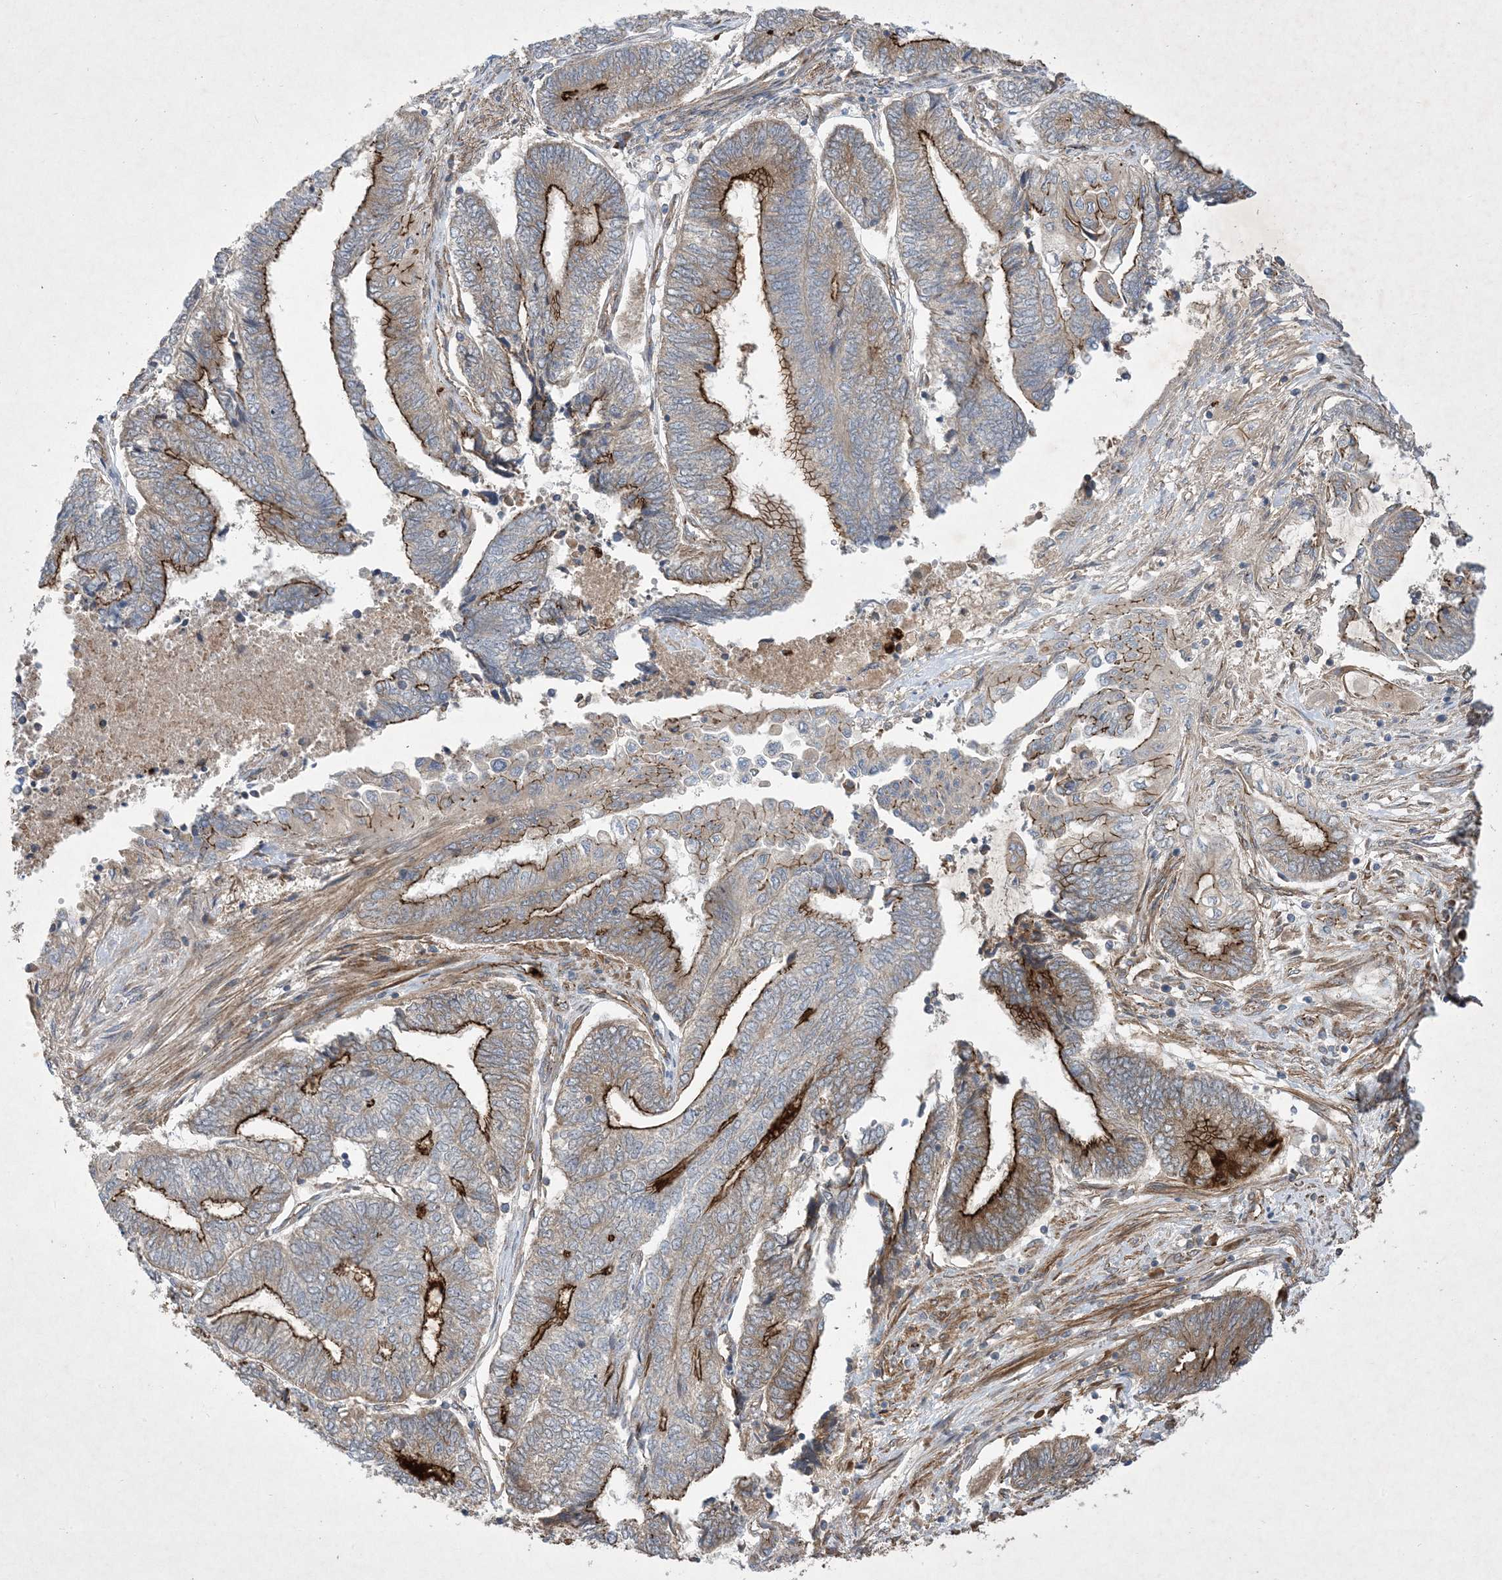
{"staining": {"intensity": "strong", "quantity": "25%-75%", "location": "cytoplasmic/membranous"}, "tissue": "endometrial cancer", "cell_type": "Tumor cells", "image_type": "cancer", "snomed": [{"axis": "morphology", "description": "Adenocarcinoma, NOS"}, {"axis": "topography", "description": "Uterus"}, {"axis": "topography", "description": "Endometrium"}], "caption": "Human endometrial cancer (adenocarcinoma) stained with a protein marker exhibits strong staining in tumor cells.", "gene": "OTOP1", "patient": {"sex": "female", "age": 70}}